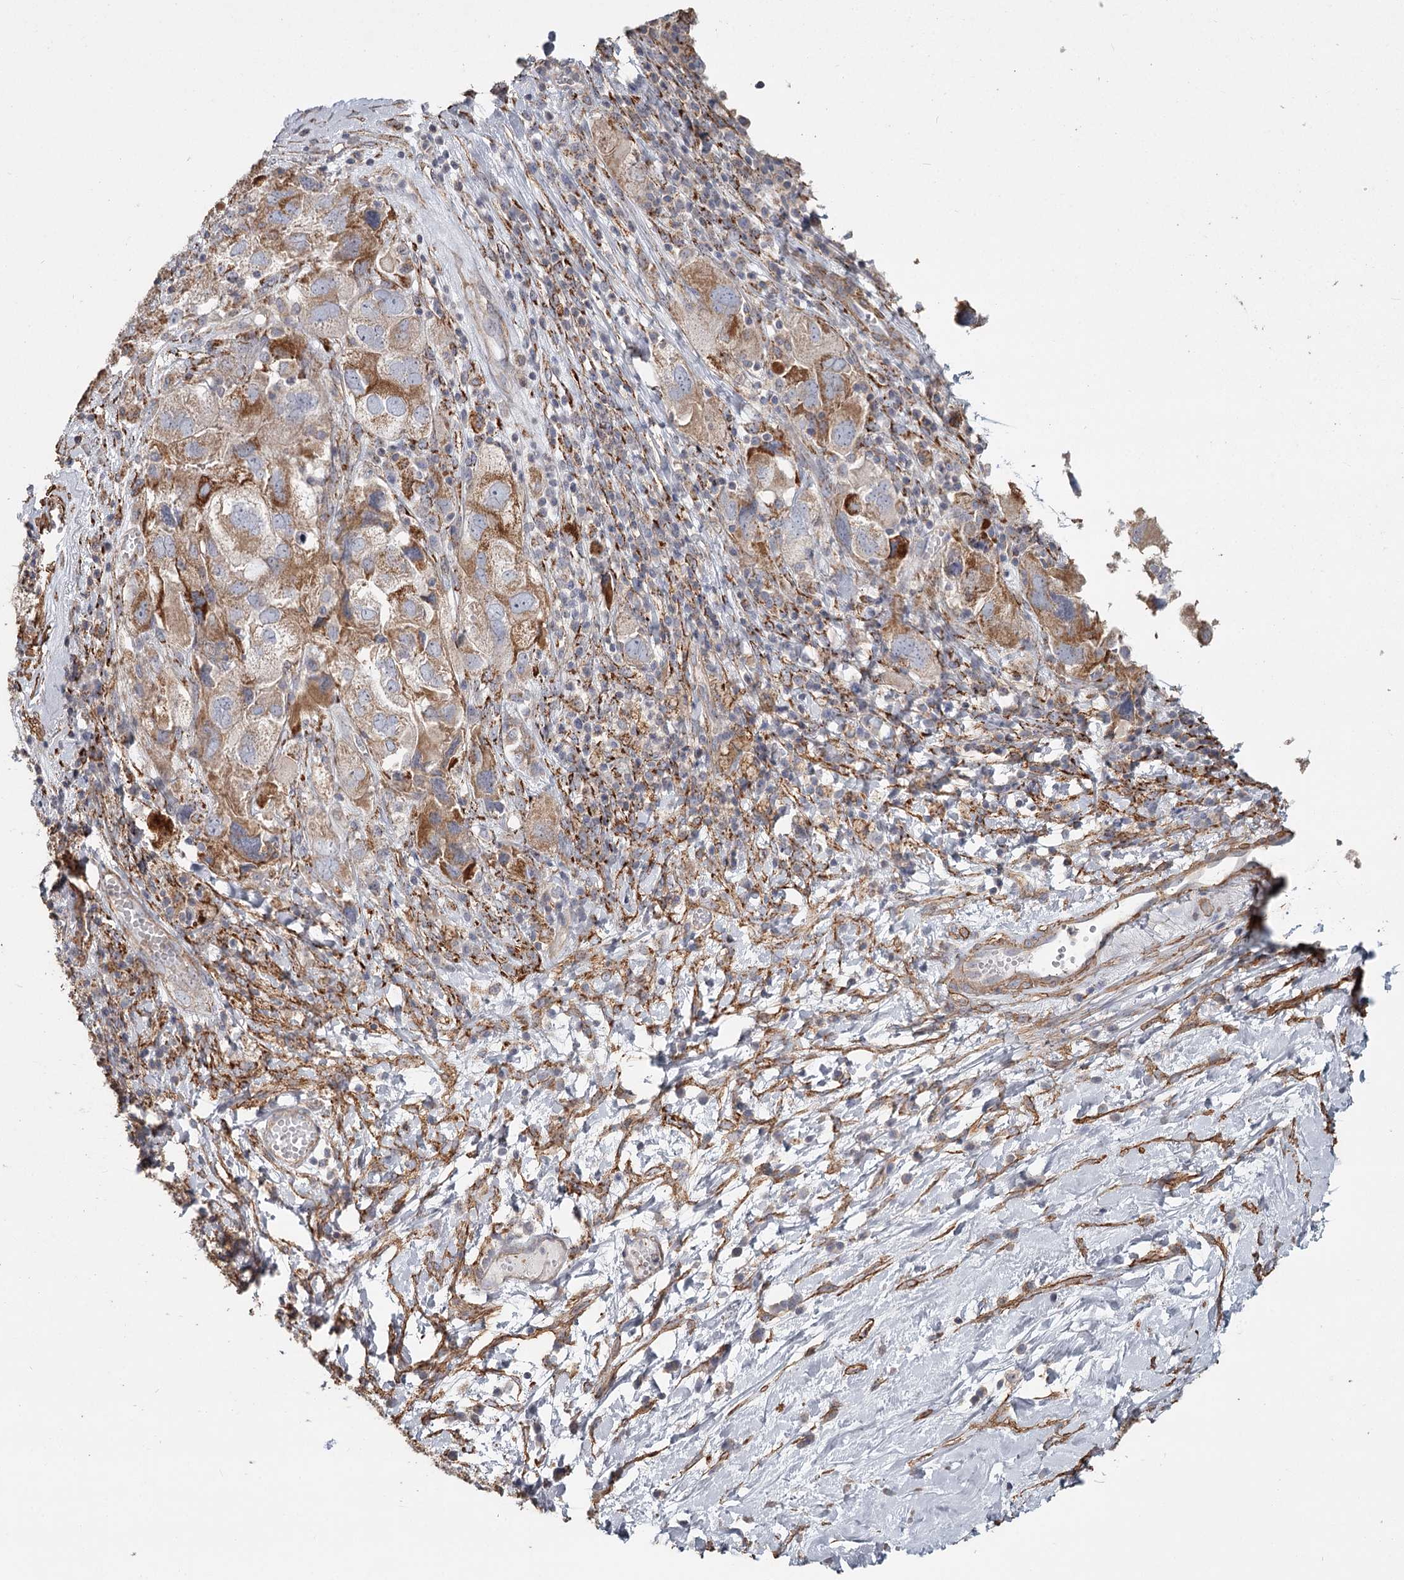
{"staining": {"intensity": "moderate", "quantity": ">75%", "location": "cytoplasmic/membranous"}, "tissue": "ovarian cancer", "cell_type": "Tumor cells", "image_type": "cancer", "snomed": [{"axis": "morphology", "description": "Carcinoma, NOS"}, {"axis": "morphology", "description": "Cystadenocarcinoma, serous, NOS"}, {"axis": "topography", "description": "Ovary"}], "caption": "DAB (3,3'-diaminobenzidine) immunohistochemical staining of human ovarian carcinoma exhibits moderate cytoplasmic/membranous protein positivity in approximately >75% of tumor cells.", "gene": "DHRS9", "patient": {"sex": "female", "age": 69}}